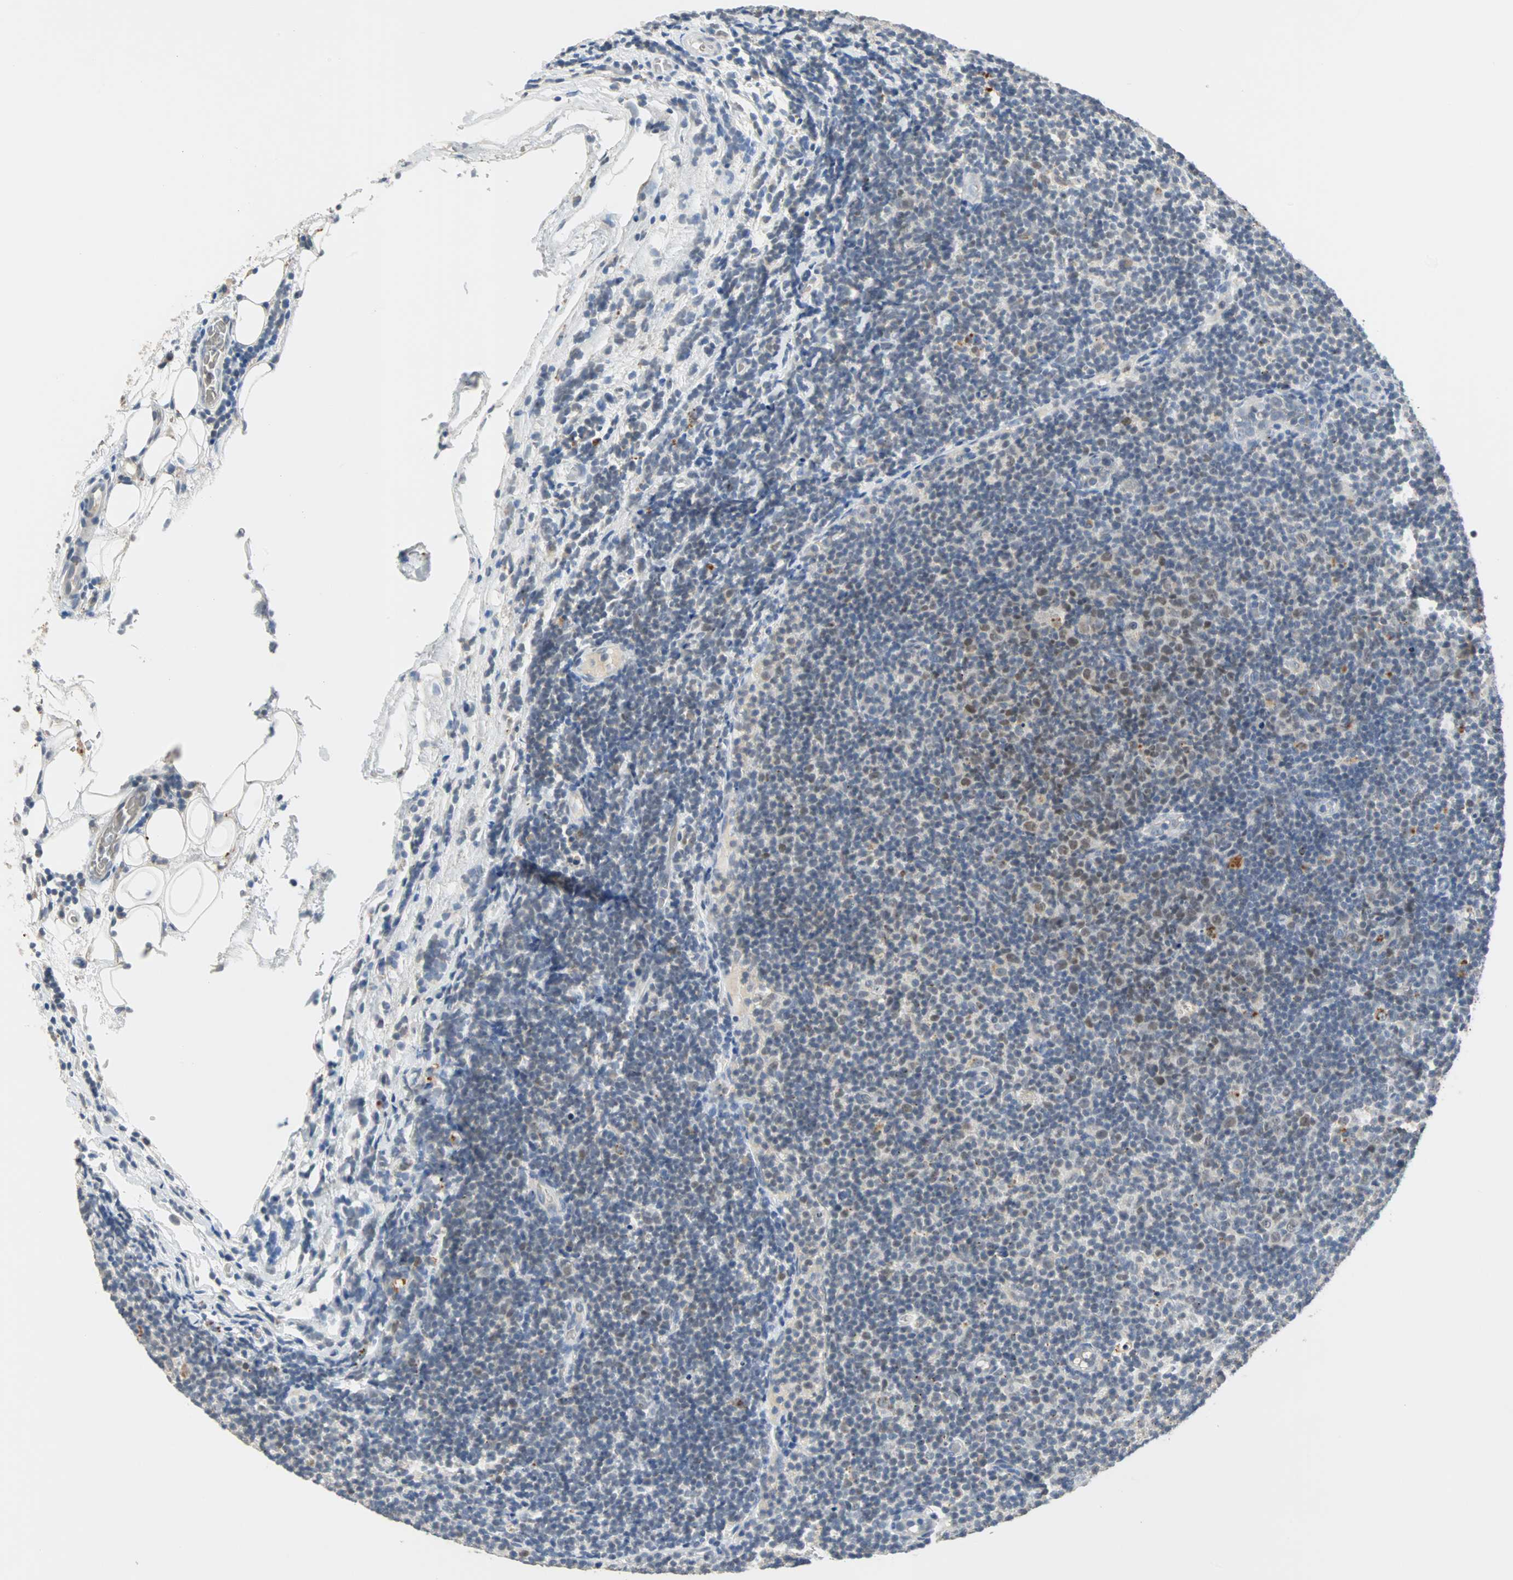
{"staining": {"intensity": "weak", "quantity": "<25%", "location": "nuclear"}, "tissue": "lymphoma", "cell_type": "Tumor cells", "image_type": "cancer", "snomed": [{"axis": "morphology", "description": "Malignant lymphoma, non-Hodgkin's type, Low grade"}, {"axis": "topography", "description": "Lymph node"}], "caption": "A micrograph of lymphoma stained for a protein shows no brown staining in tumor cells.", "gene": "HLX", "patient": {"sex": "male", "age": 83}}